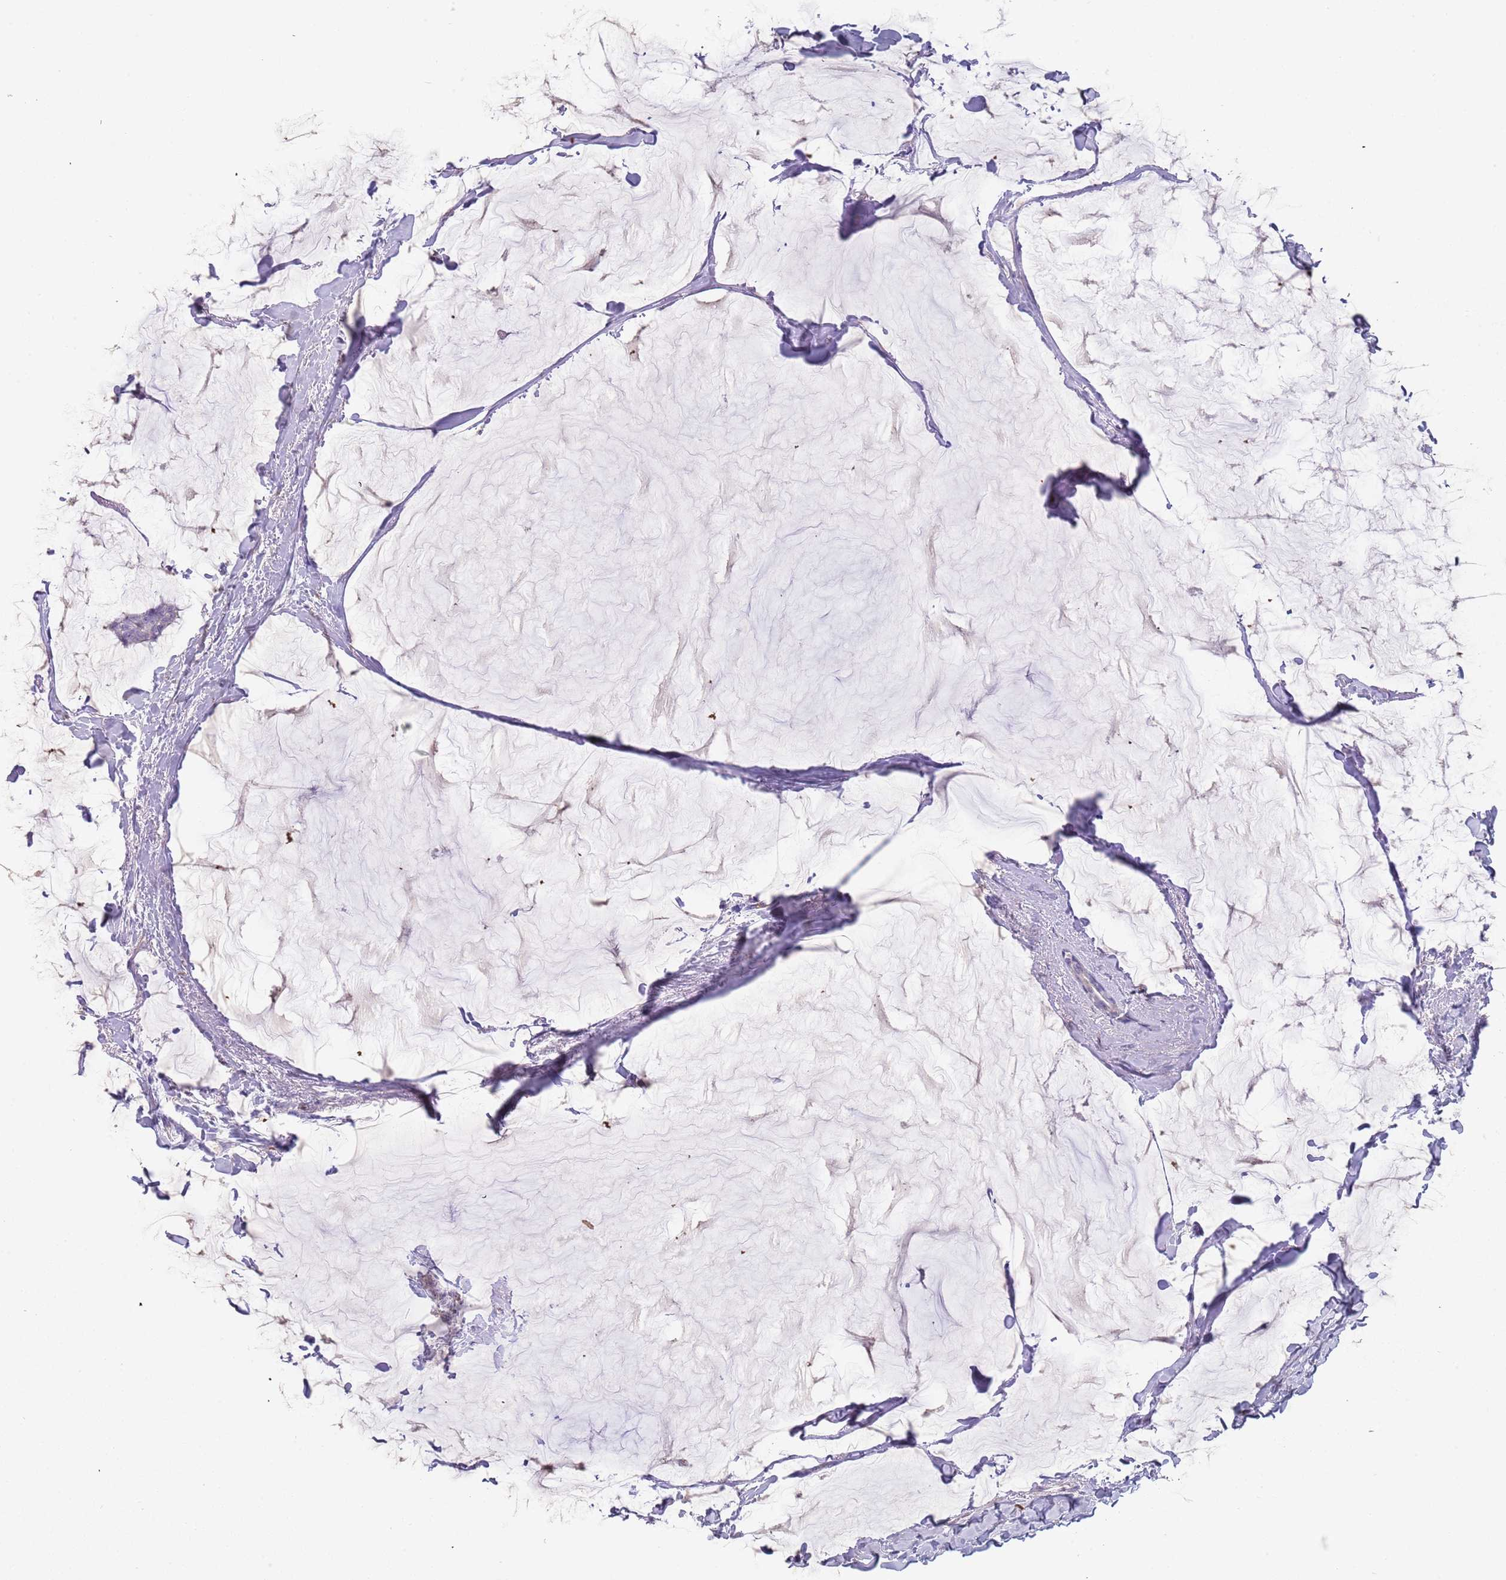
{"staining": {"intensity": "negative", "quantity": "none", "location": "none"}, "tissue": "breast cancer", "cell_type": "Tumor cells", "image_type": "cancer", "snomed": [{"axis": "morphology", "description": "Duct carcinoma"}, {"axis": "topography", "description": "Breast"}], "caption": "An immunohistochemistry histopathology image of breast intraductal carcinoma is shown. There is no staining in tumor cells of breast intraductal carcinoma. (DAB (3,3'-diaminobenzidine) immunohistochemistry (IHC), high magnification).", "gene": "TNRC6C", "patient": {"sex": "female", "age": 93}}